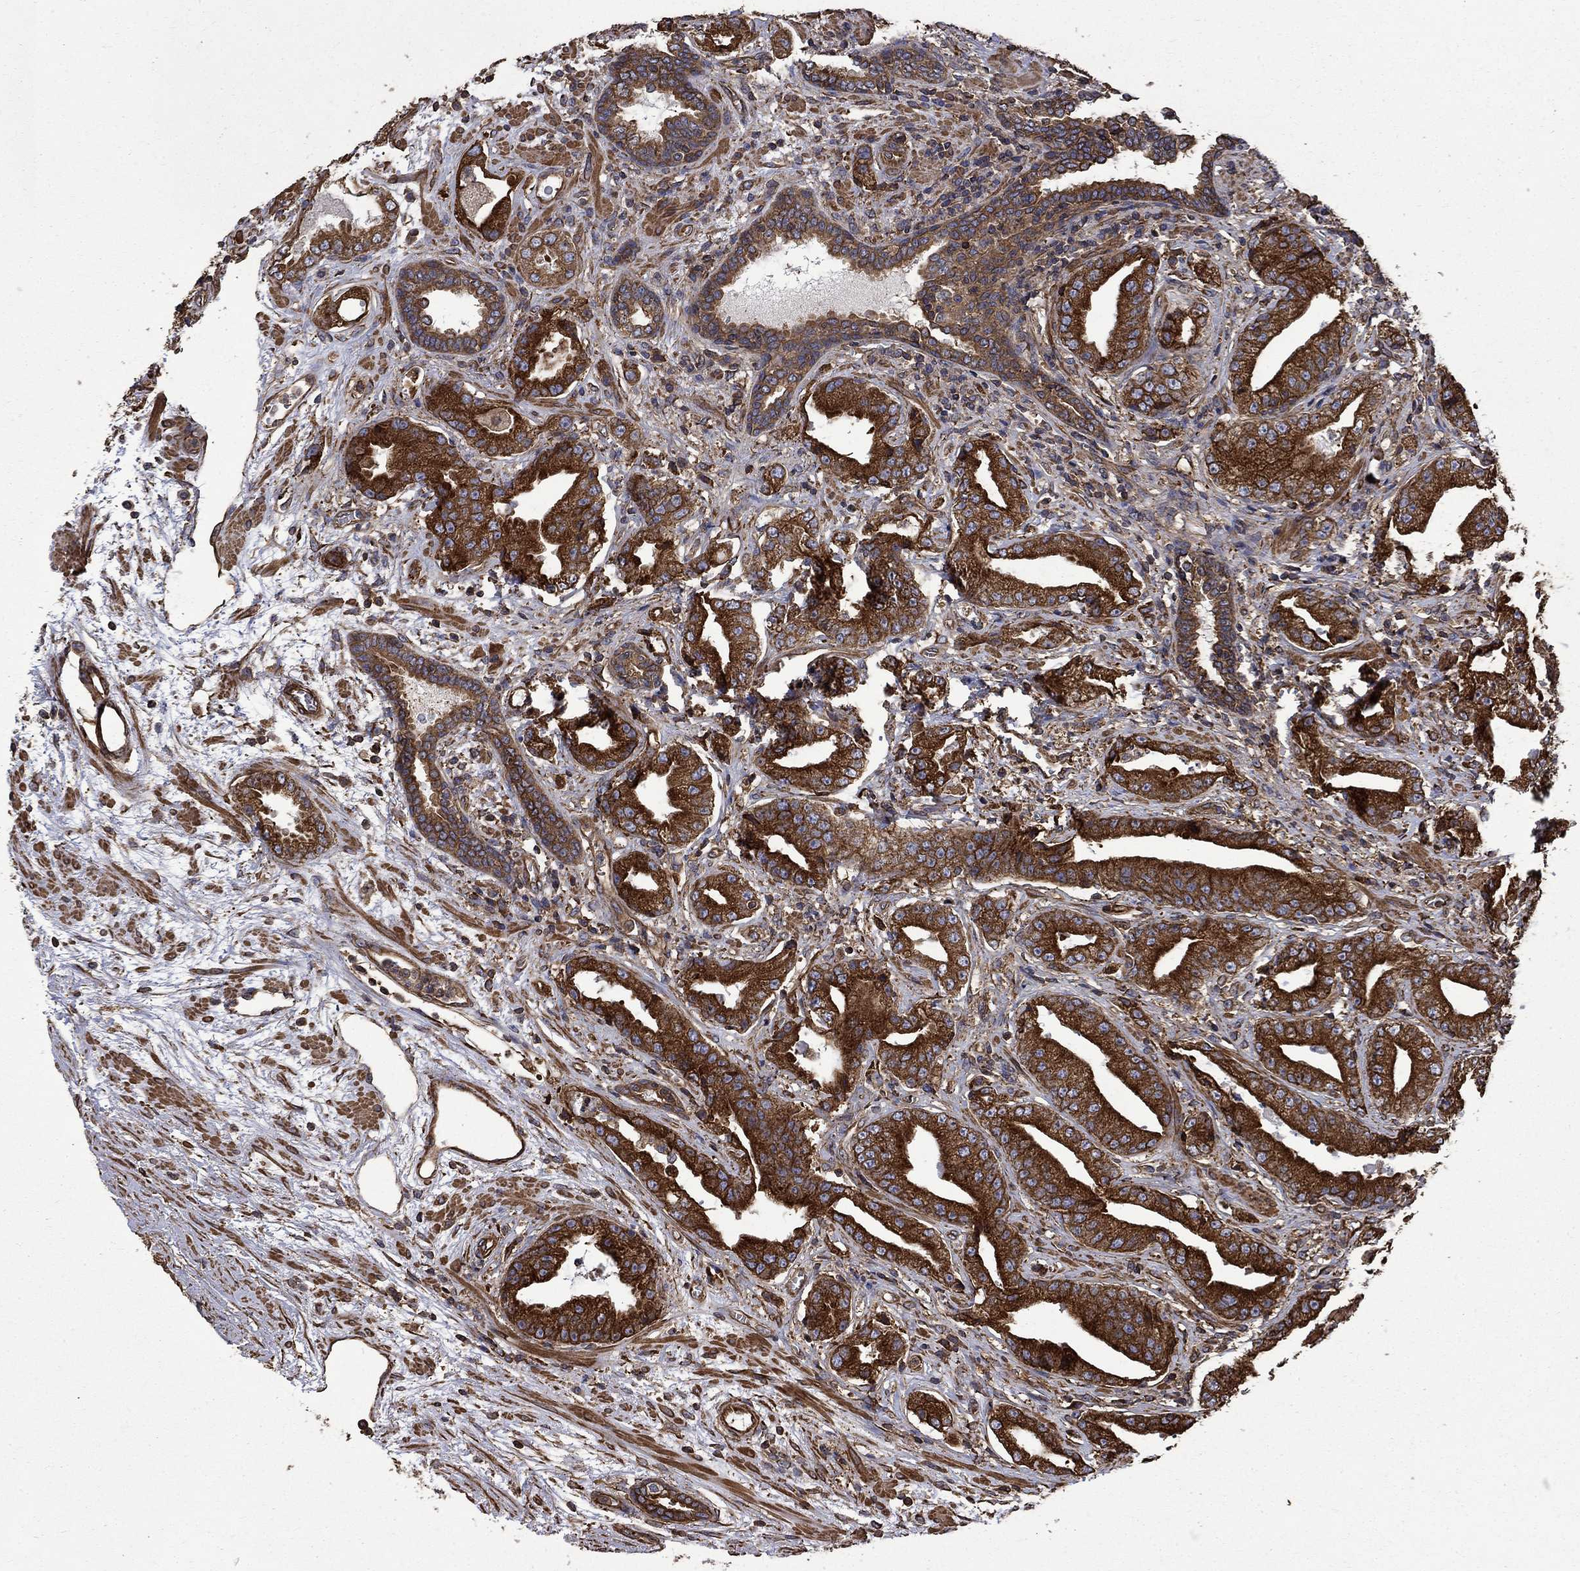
{"staining": {"intensity": "strong", "quantity": ">75%", "location": "cytoplasmic/membranous"}, "tissue": "prostate cancer", "cell_type": "Tumor cells", "image_type": "cancer", "snomed": [{"axis": "morphology", "description": "Adenocarcinoma, Low grade"}, {"axis": "topography", "description": "Prostate"}], "caption": "A micrograph of prostate cancer (adenocarcinoma (low-grade)) stained for a protein displays strong cytoplasmic/membranous brown staining in tumor cells.", "gene": "CUTC", "patient": {"sex": "male", "age": 62}}